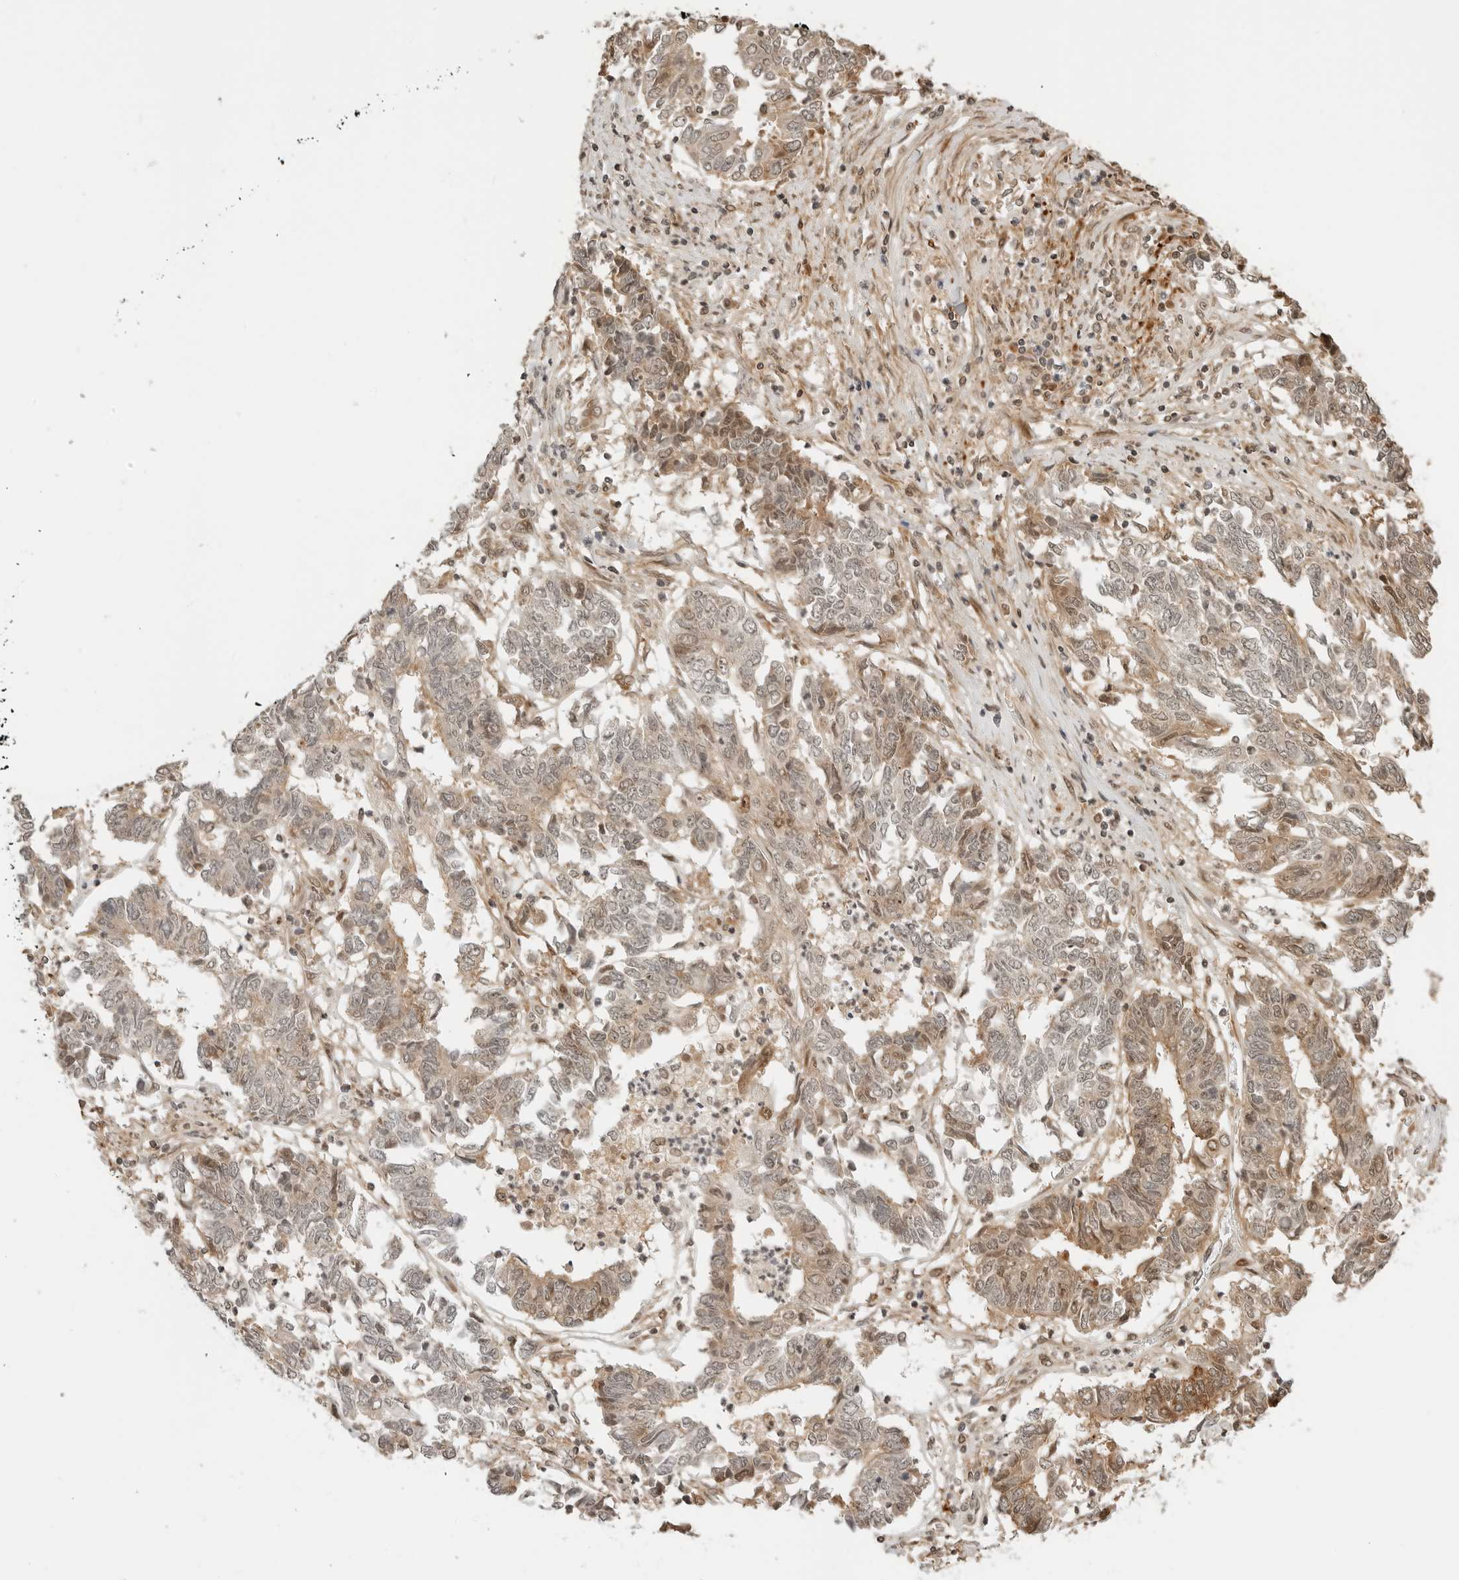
{"staining": {"intensity": "moderate", "quantity": "<25%", "location": "cytoplasmic/membranous,nuclear"}, "tissue": "endometrial cancer", "cell_type": "Tumor cells", "image_type": "cancer", "snomed": [{"axis": "morphology", "description": "Adenocarcinoma, NOS"}, {"axis": "topography", "description": "Endometrium"}], "caption": "Endometrial cancer (adenocarcinoma) stained for a protein exhibits moderate cytoplasmic/membranous and nuclear positivity in tumor cells. (DAB (3,3'-diaminobenzidine) = brown stain, brightfield microscopy at high magnification).", "gene": "GEM", "patient": {"sex": "female", "age": 80}}